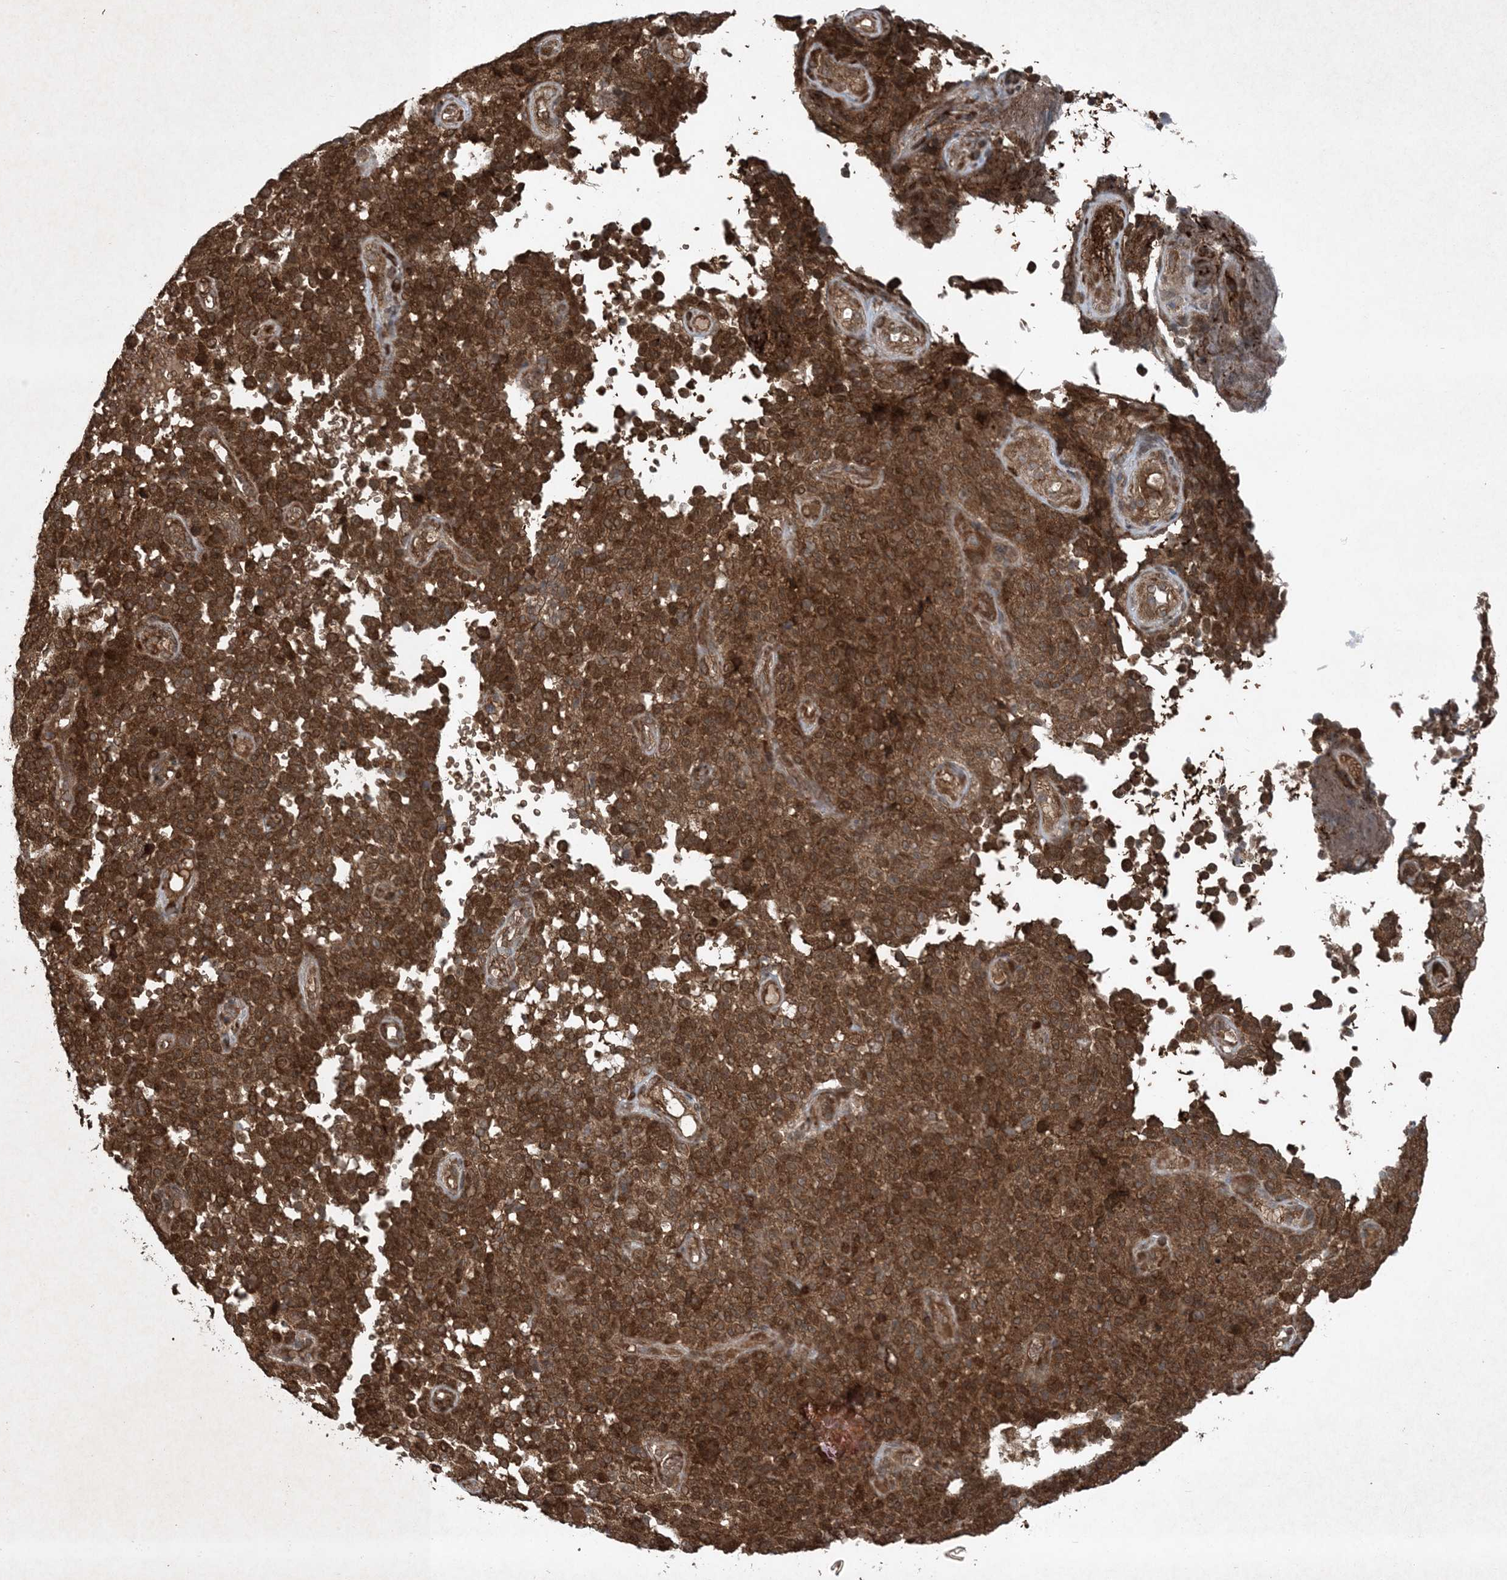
{"staining": {"intensity": "strong", "quantity": ">75%", "location": "cytoplasmic/membranous"}, "tissue": "melanoma", "cell_type": "Tumor cells", "image_type": "cancer", "snomed": [{"axis": "morphology", "description": "Malignant melanoma, NOS"}, {"axis": "topography", "description": "Skin"}], "caption": "This is a histology image of immunohistochemistry (IHC) staining of malignant melanoma, which shows strong staining in the cytoplasmic/membranous of tumor cells.", "gene": "GNG5", "patient": {"sex": "female", "age": 82}}